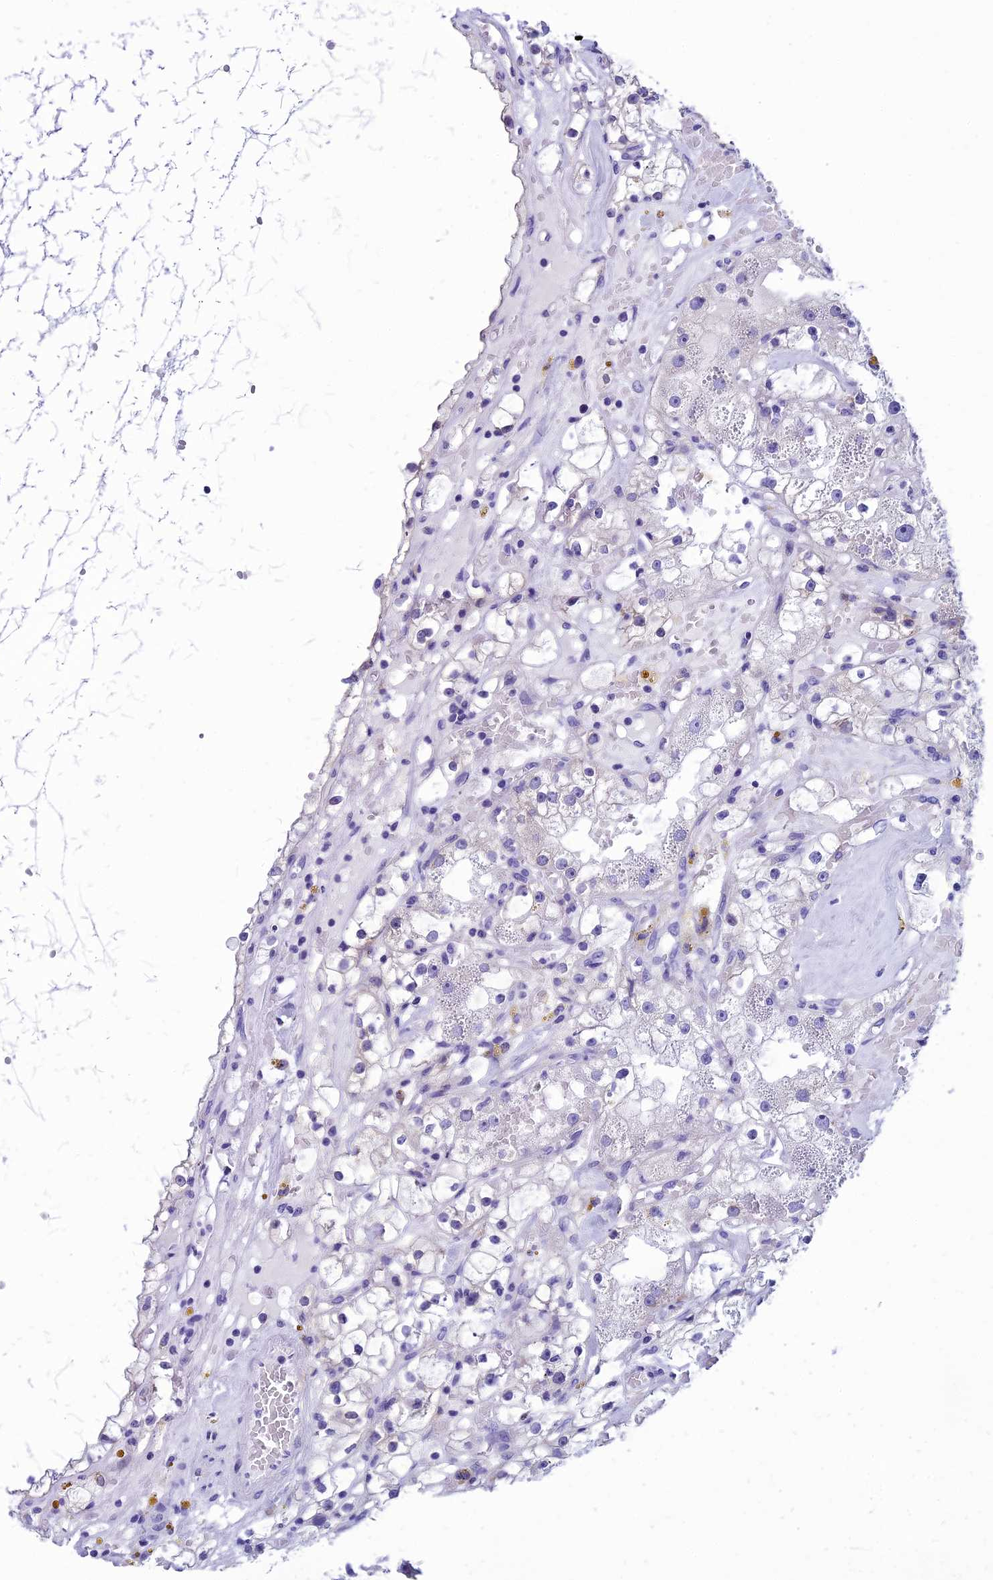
{"staining": {"intensity": "negative", "quantity": "none", "location": "none"}, "tissue": "renal cancer", "cell_type": "Tumor cells", "image_type": "cancer", "snomed": [{"axis": "morphology", "description": "Adenocarcinoma, NOS"}, {"axis": "topography", "description": "Kidney"}], "caption": "IHC image of neoplastic tissue: human renal cancer stained with DAB shows no significant protein positivity in tumor cells.", "gene": "KCTD14", "patient": {"sex": "male", "age": 56}}